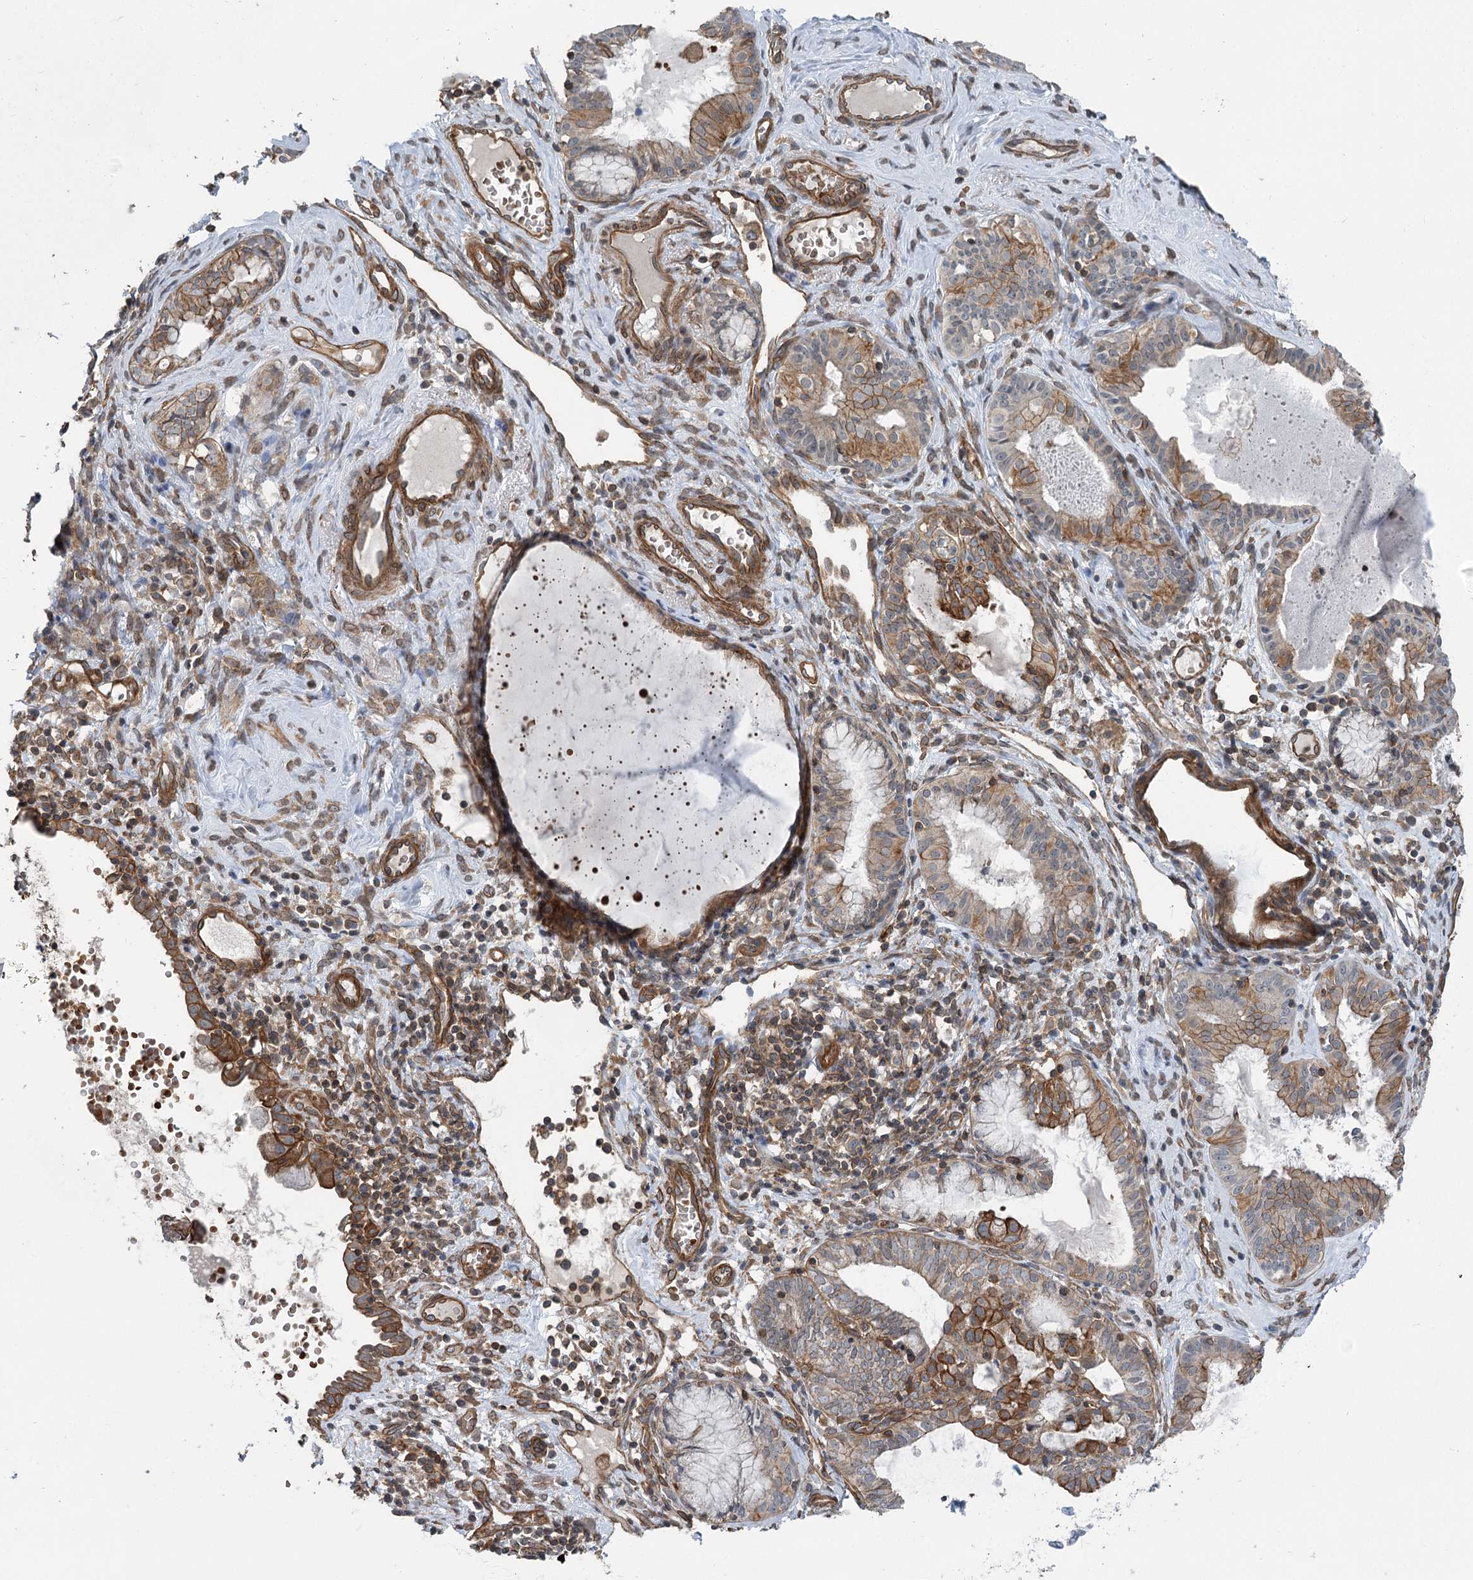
{"staining": {"intensity": "strong", "quantity": "<25%", "location": "cytoplasmic/membranous"}, "tissue": "endometrial cancer", "cell_type": "Tumor cells", "image_type": "cancer", "snomed": [{"axis": "morphology", "description": "Adenocarcinoma, NOS"}, {"axis": "topography", "description": "Endometrium"}], "caption": "Tumor cells reveal strong cytoplasmic/membranous positivity in about <25% of cells in endometrial adenocarcinoma.", "gene": "IQSEC1", "patient": {"sex": "female", "age": 79}}